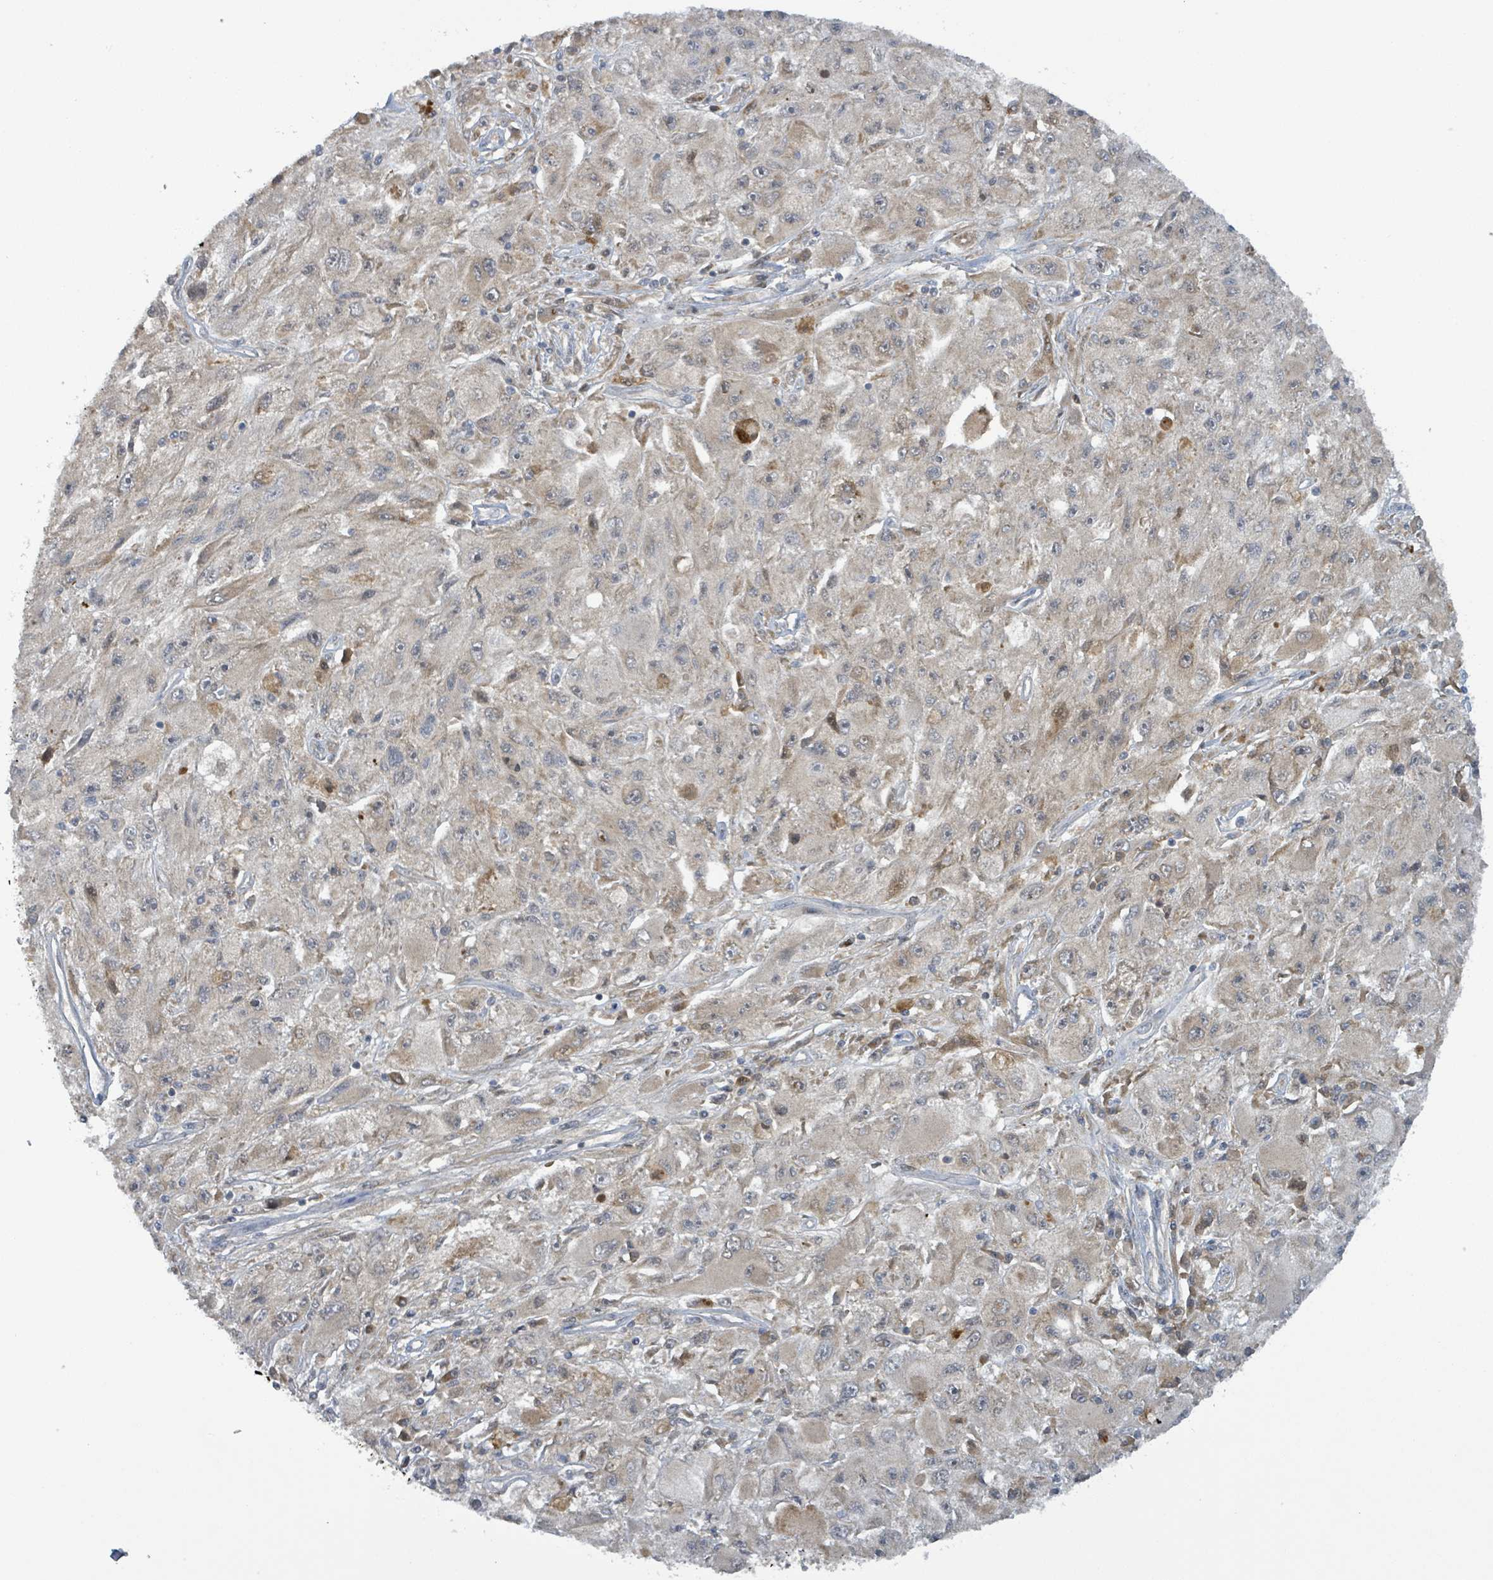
{"staining": {"intensity": "weak", "quantity": "25%-75%", "location": "cytoplasmic/membranous"}, "tissue": "melanoma", "cell_type": "Tumor cells", "image_type": "cancer", "snomed": [{"axis": "morphology", "description": "Malignant melanoma, Metastatic site"}, {"axis": "topography", "description": "Skin"}], "caption": "Immunohistochemical staining of malignant melanoma (metastatic site) displays weak cytoplasmic/membranous protein expression in about 25%-75% of tumor cells.", "gene": "CCDC121", "patient": {"sex": "male", "age": 53}}